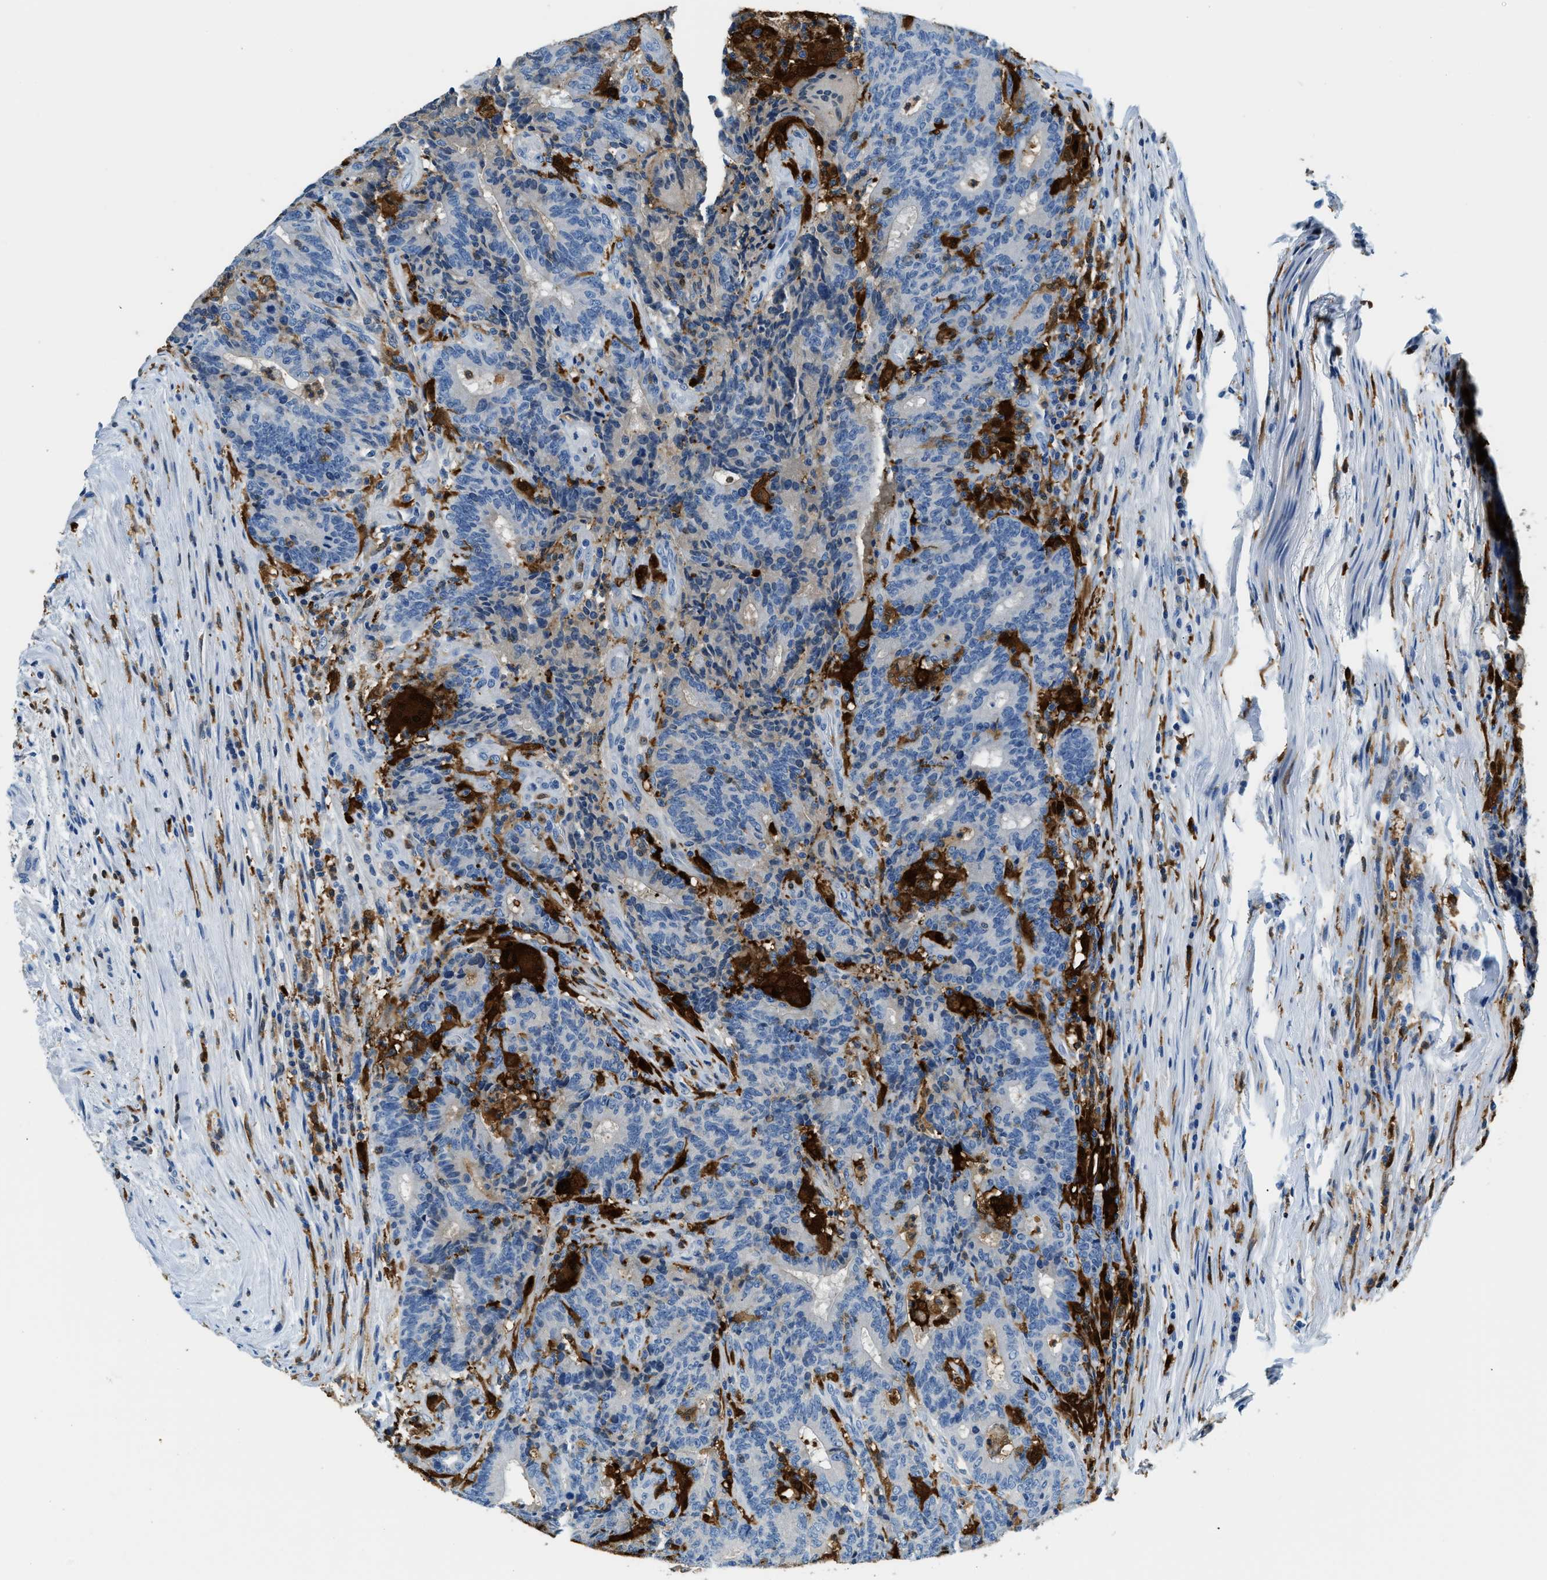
{"staining": {"intensity": "weak", "quantity": "<25%", "location": "cytoplasmic/membranous"}, "tissue": "colorectal cancer", "cell_type": "Tumor cells", "image_type": "cancer", "snomed": [{"axis": "morphology", "description": "Normal tissue, NOS"}, {"axis": "morphology", "description": "Adenocarcinoma, NOS"}, {"axis": "topography", "description": "Colon"}], "caption": "DAB (3,3'-diaminobenzidine) immunohistochemical staining of adenocarcinoma (colorectal) exhibits no significant staining in tumor cells.", "gene": "CAPG", "patient": {"sex": "female", "age": 75}}